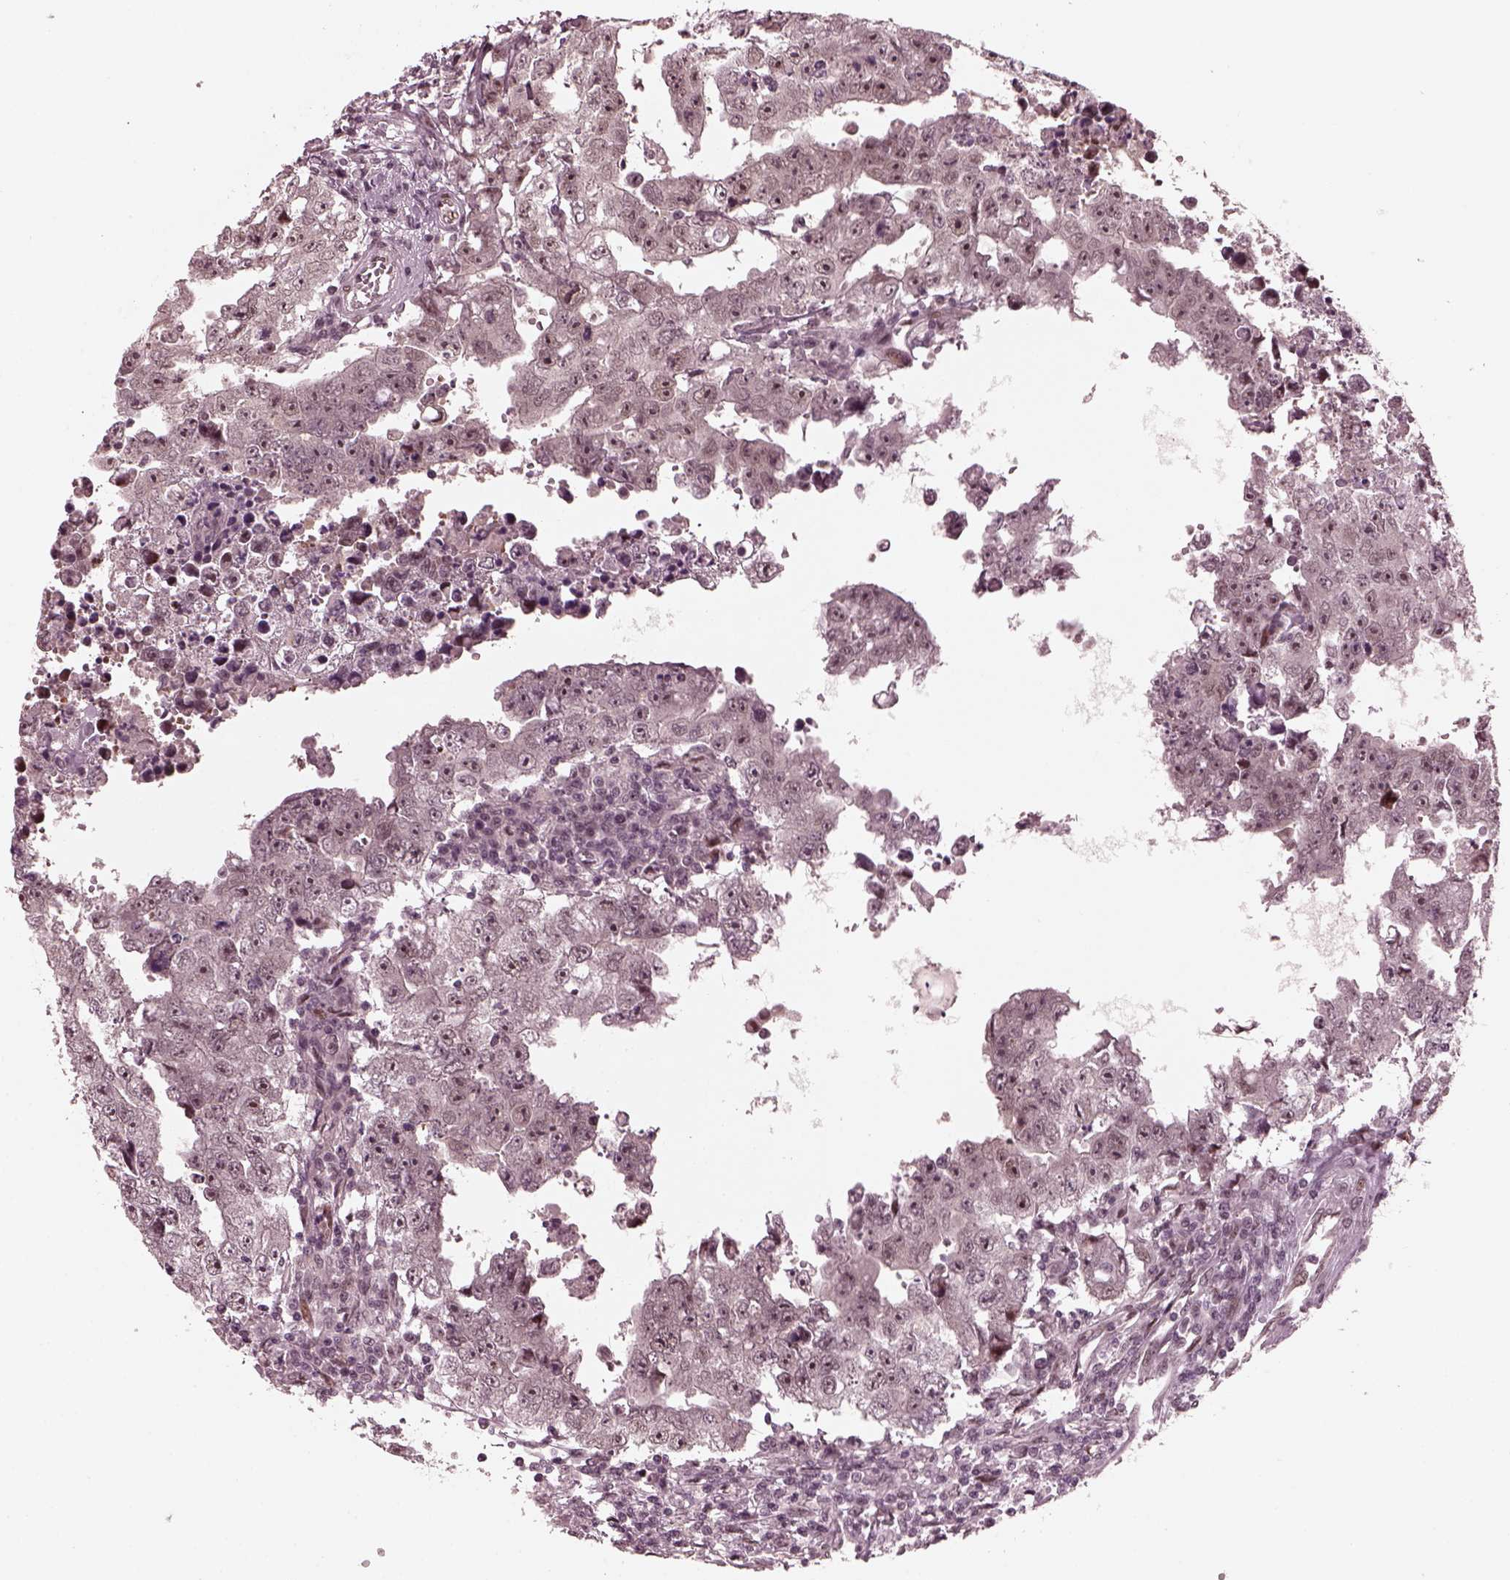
{"staining": {"intensity": "moderate", "quantity": "25%-75%", "location": "nuclear"}, "tissue": "testis cancer", "cell_type": "Tumor cells", "image_type": "cancer", "snomed": [{"axis": "morphology", "description": "Carcinoma, Embryonal, NOS"}, {"axis": "topography", "description": "Testis"}], "caption": "Human embryonal carcinoma (testis) stained with a protein marker shows moderate staining in tumor cells.", "gene": "TRIB3", "patient": {"sex": "male", "age": 36}}